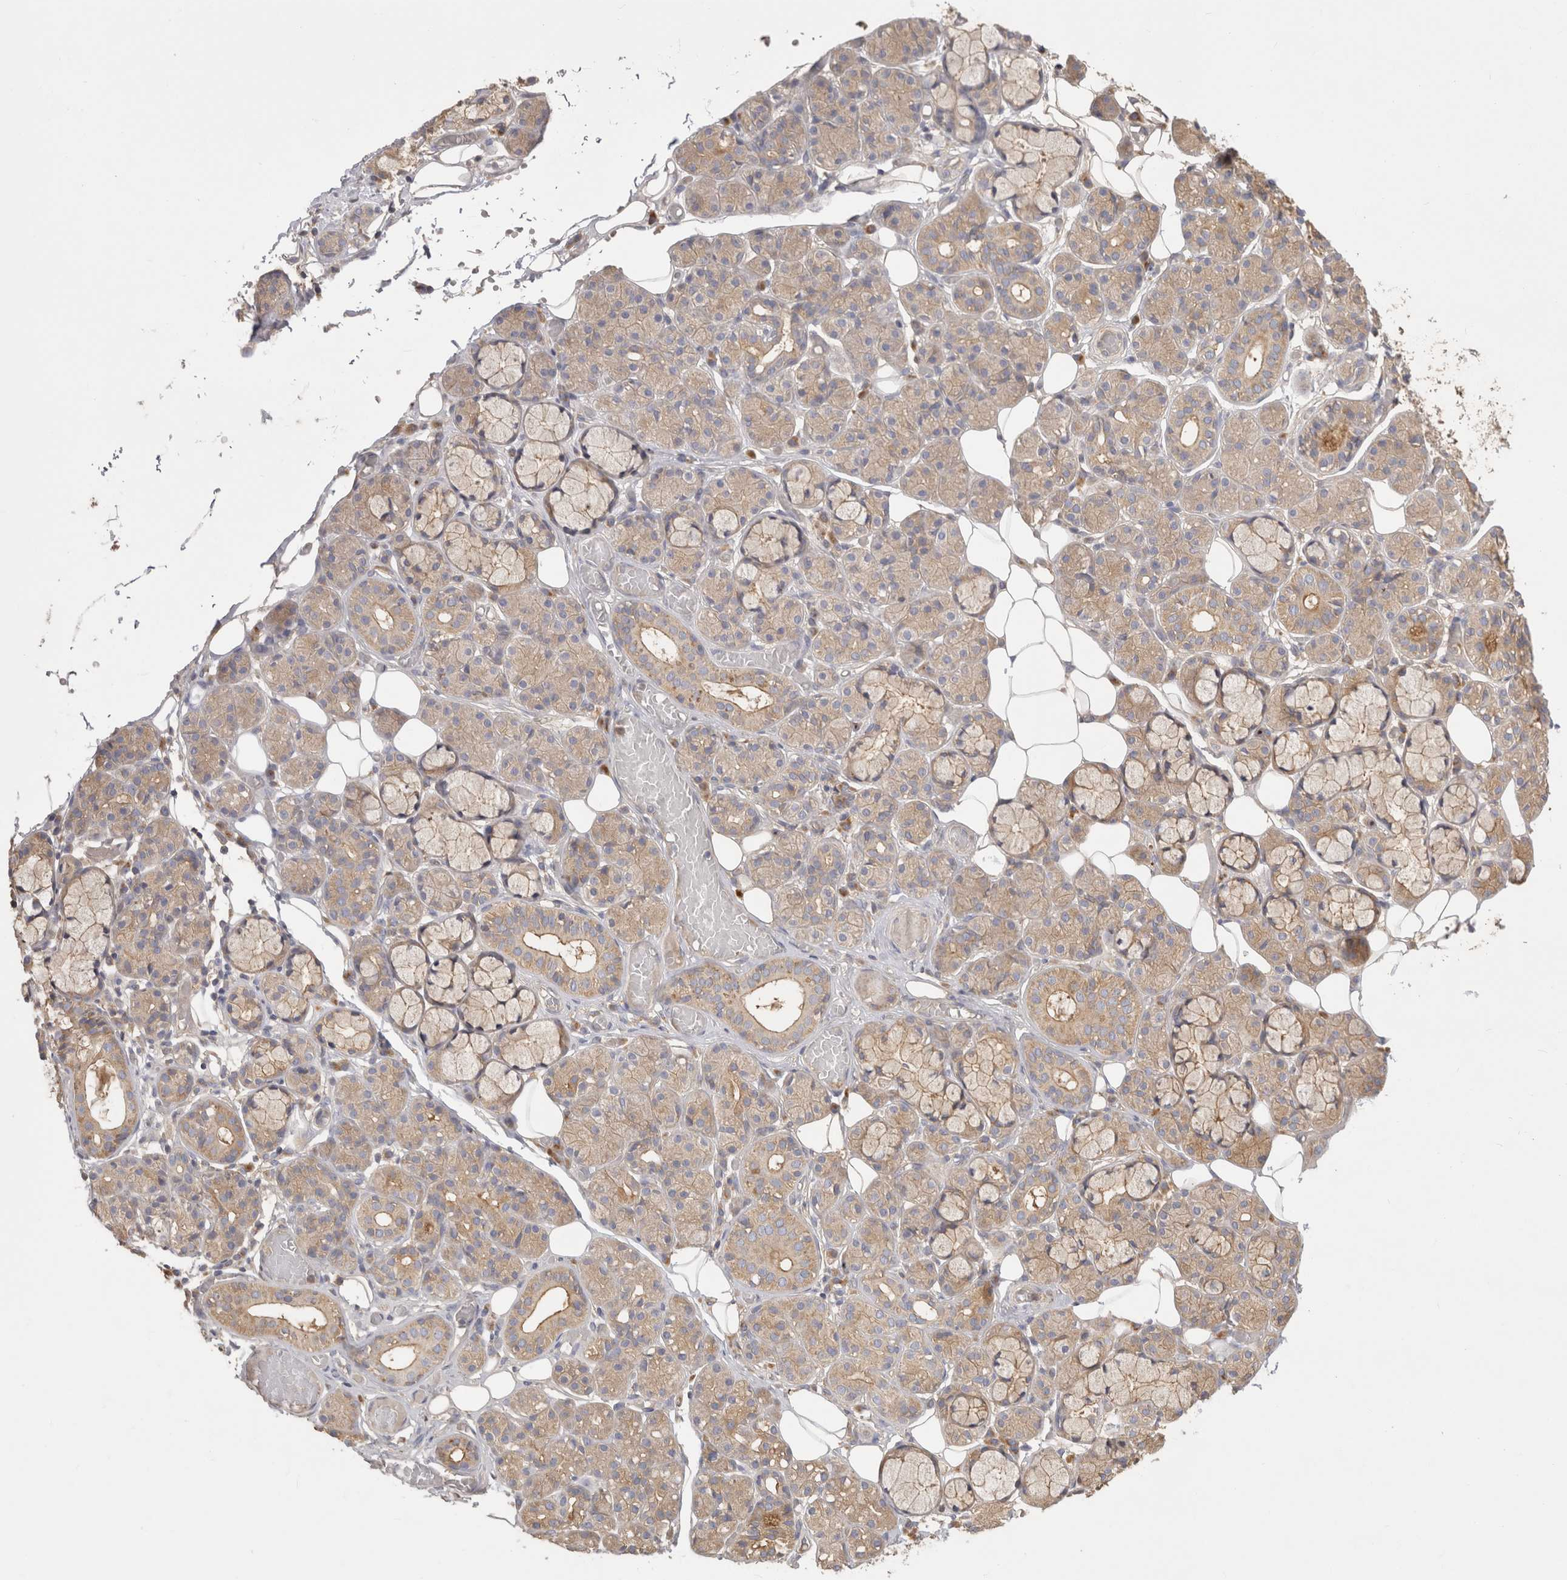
{"staining": {"intensity": "weak", "quantity": "25%-75%", "location": "cytoplasmic/membranous"}, "tissue": "salivary gland", "cell_type": "Glandular cells", "image_type": "normal", "snomed": [{"axis": "morphology", "description": "Normal tissue, NOS"}, {"axis": "topography", "description": "Salivary gland"}], "caption": "Immunohistochemistry (IHC) of unremarkable salivary gland reveals low levels of weak cytoplasmic/membranous expression in approximately 25%-75% of glandular cells. (IHC, brightfield microscopy, high magnification).", "gene": "CHMP6", "patient": {"sex": "male", "age": 63}}